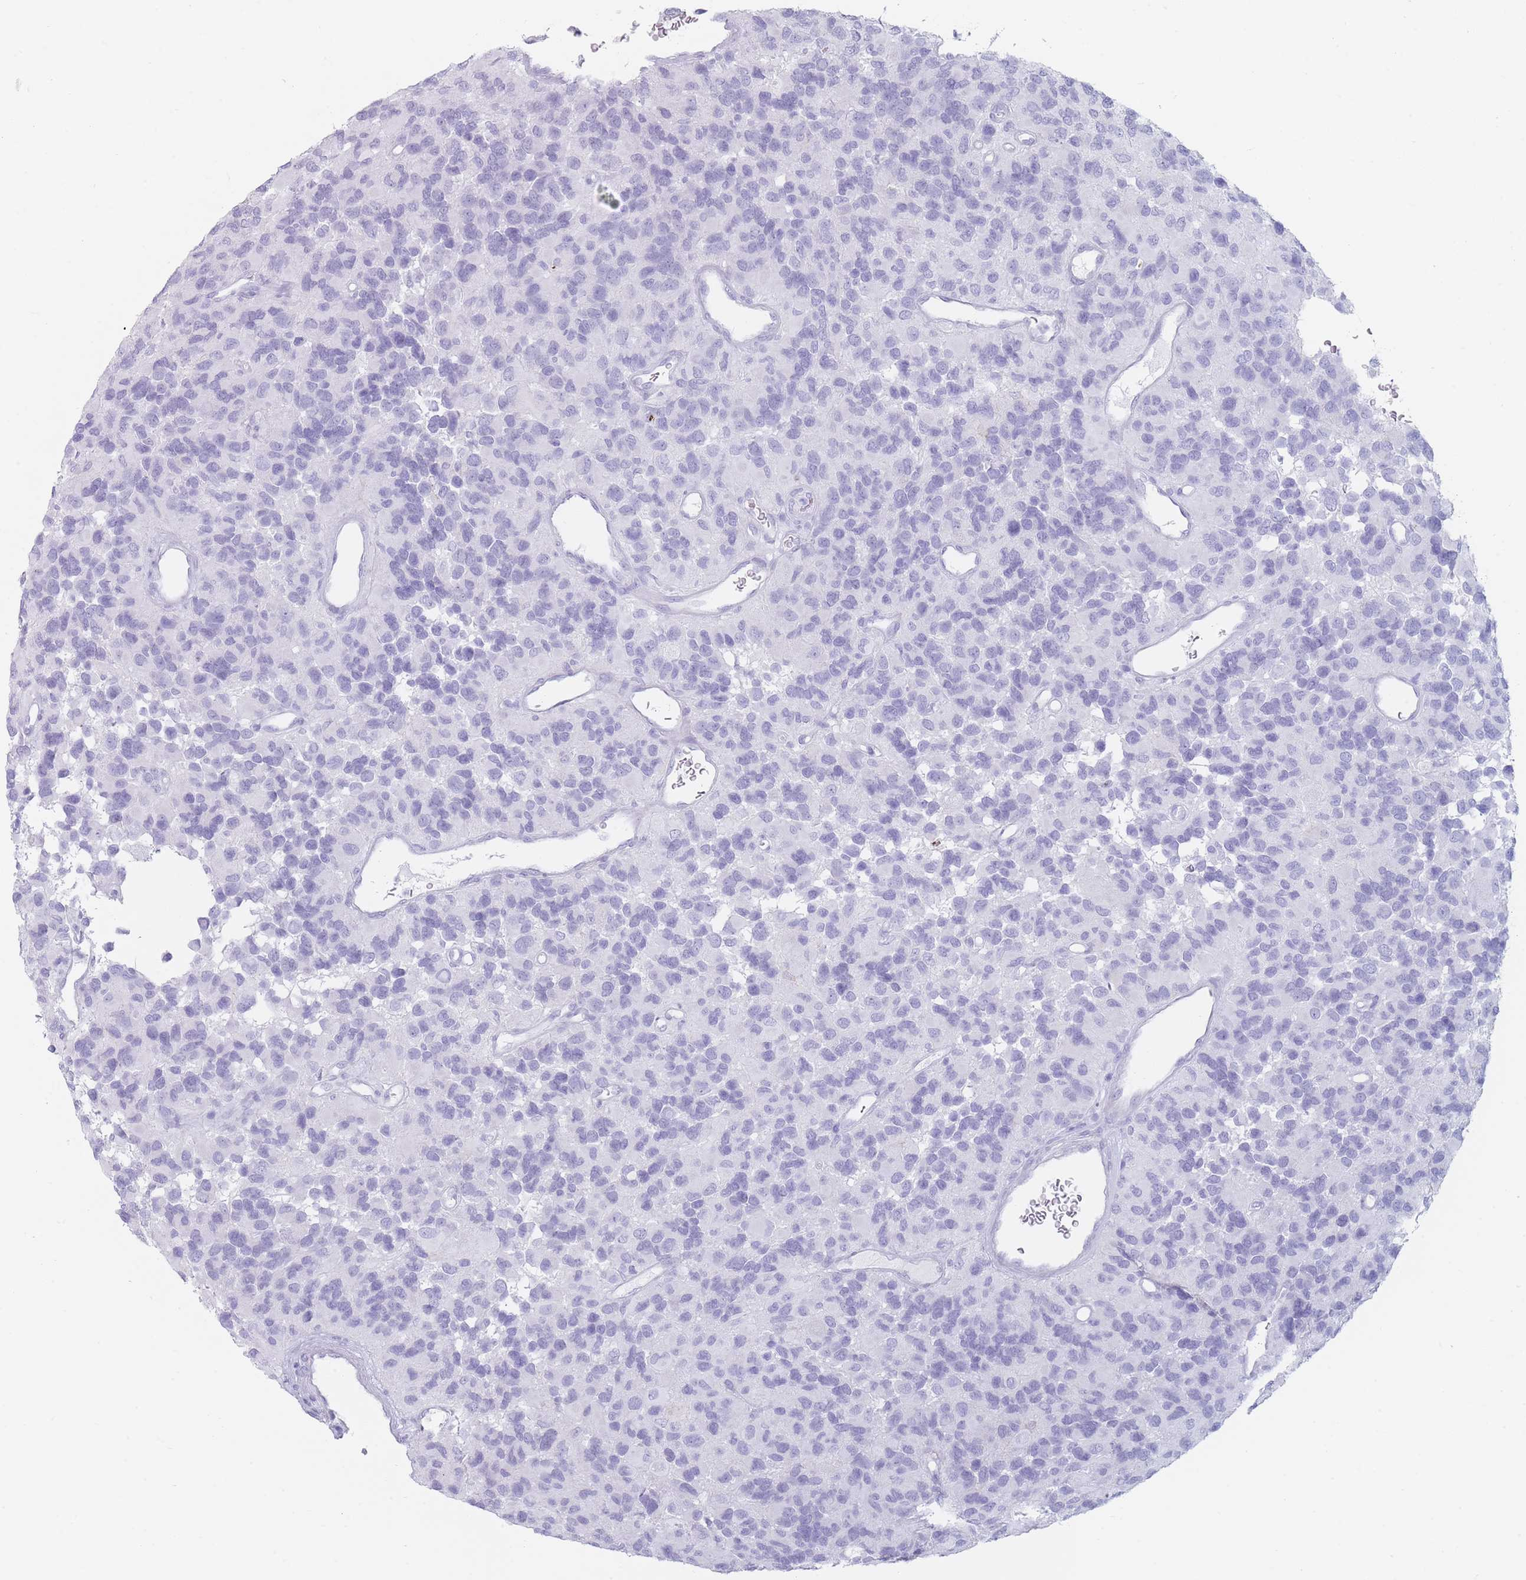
{"staining": {"intensity": "negative", "quantity": "none", "location": "none"}, "tissue": "glioma", "cell_type": "Tumor cells", "image_type": "cancer", "snomed": [{"axis": "morphology", "description": "Glioma, malignant, High grade"}, {"axis": "topography", "description": "Brain"}], "caption": "The histopathology image shows no staining of tumor cells in glioma. (DAB immunohistochemistry (IHC) with hematoxylin counter stain).", "gene": "GPR12", "patient": {"sex": "male", "age": 77}}